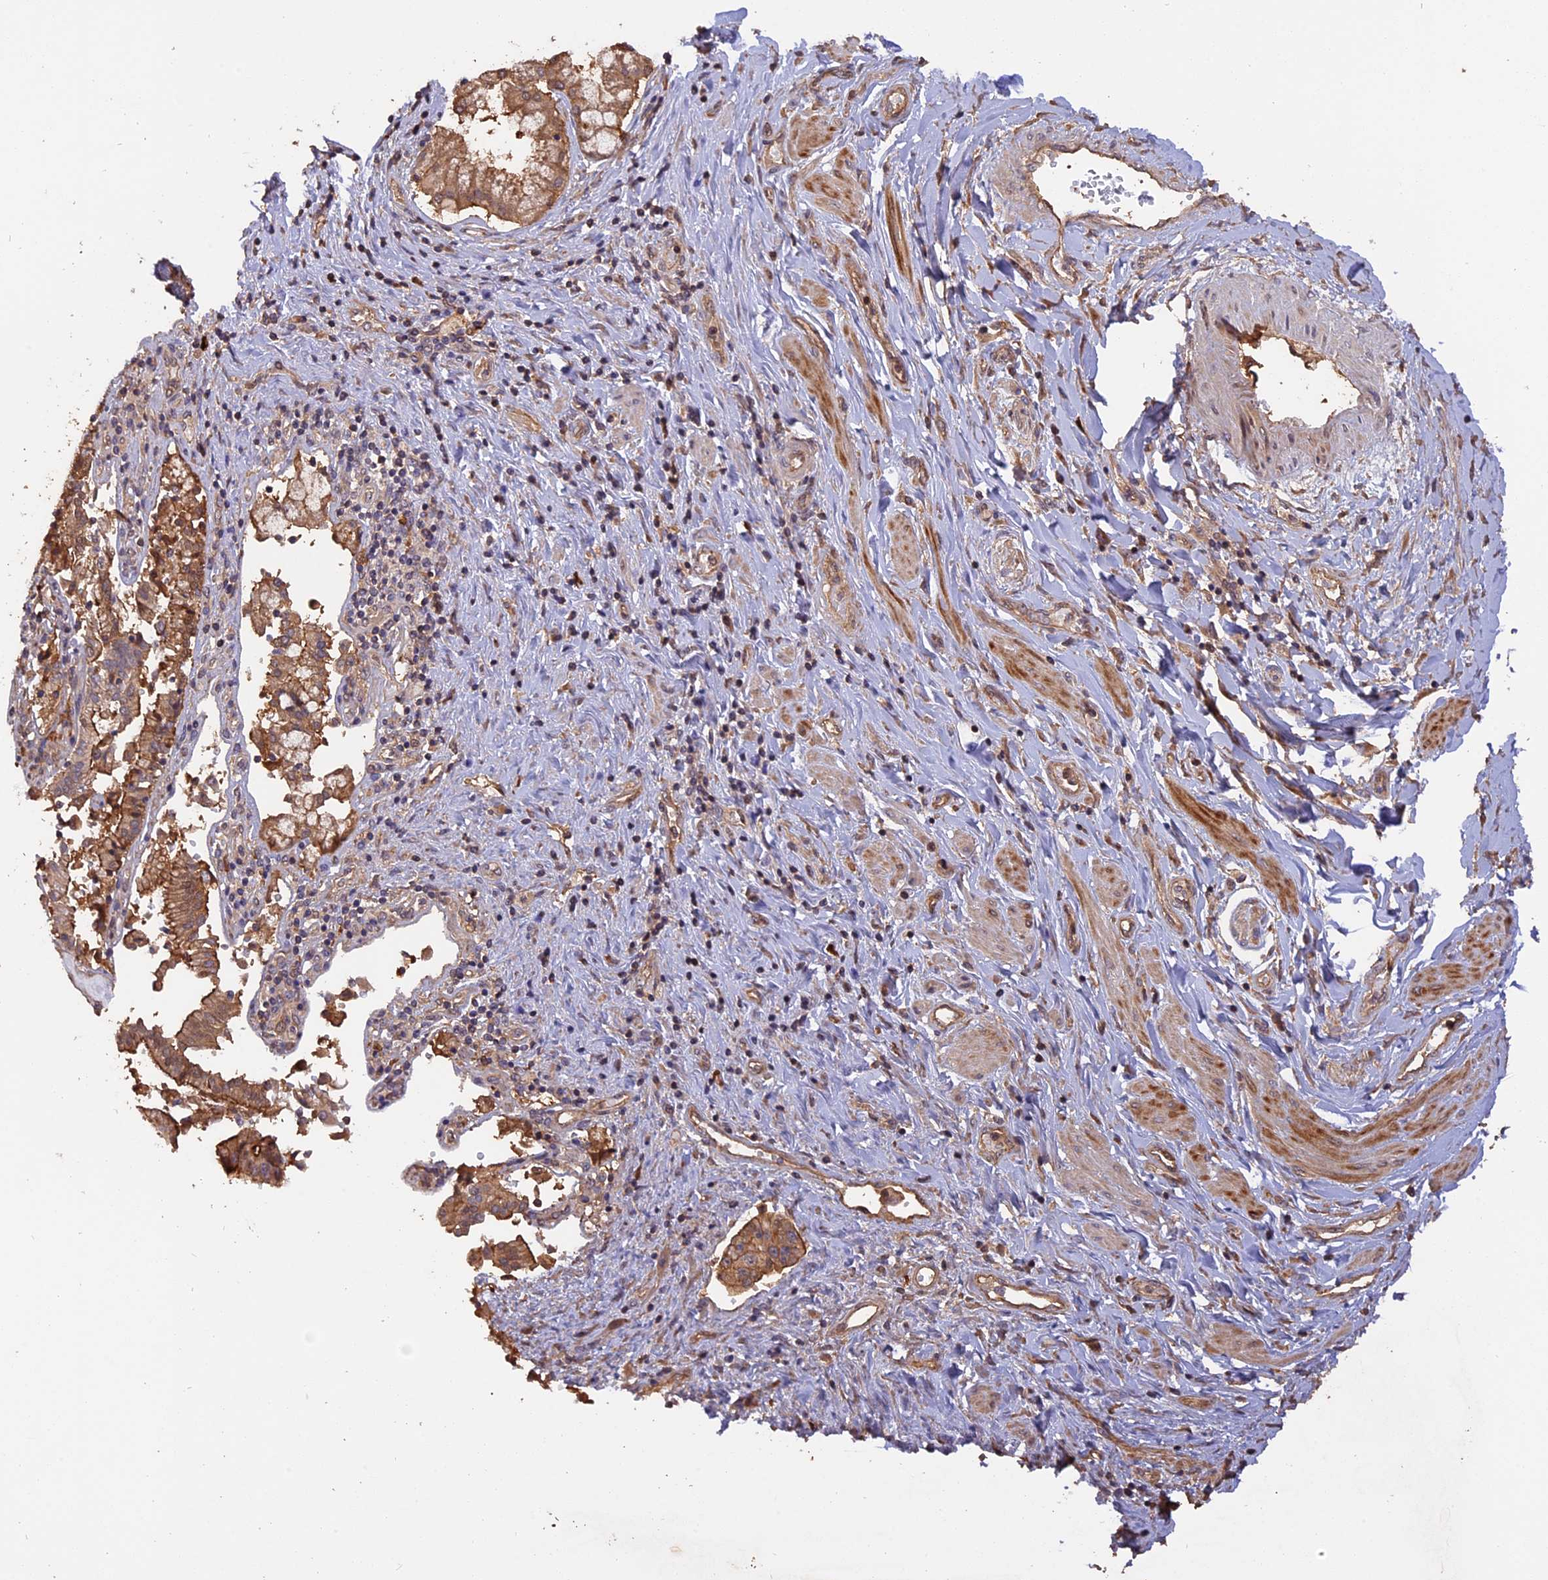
{"staining": {"intensity": "moderate", "quantity": ">75%", "location": "cytoplasmic/membranous"}, "tissue": "pancreatic cancer", "cell_type": "Tumor cells", "image_type": "cancer", "snomed": [{"axis": "morphology", "description": "Adenocarcinoma, NOS"}, {"axis": "topography", "description": "Pancreas"}], "caption": "Pancreatic cancer (adenocarcinoma) was stained to show a protein in brown. There is medium levels of moderate cytoplasmic/membranous expression in approximately >75% of tumor cells.", "gene": "RASAL1", "patient": {"sex": "male", "age": 46}}